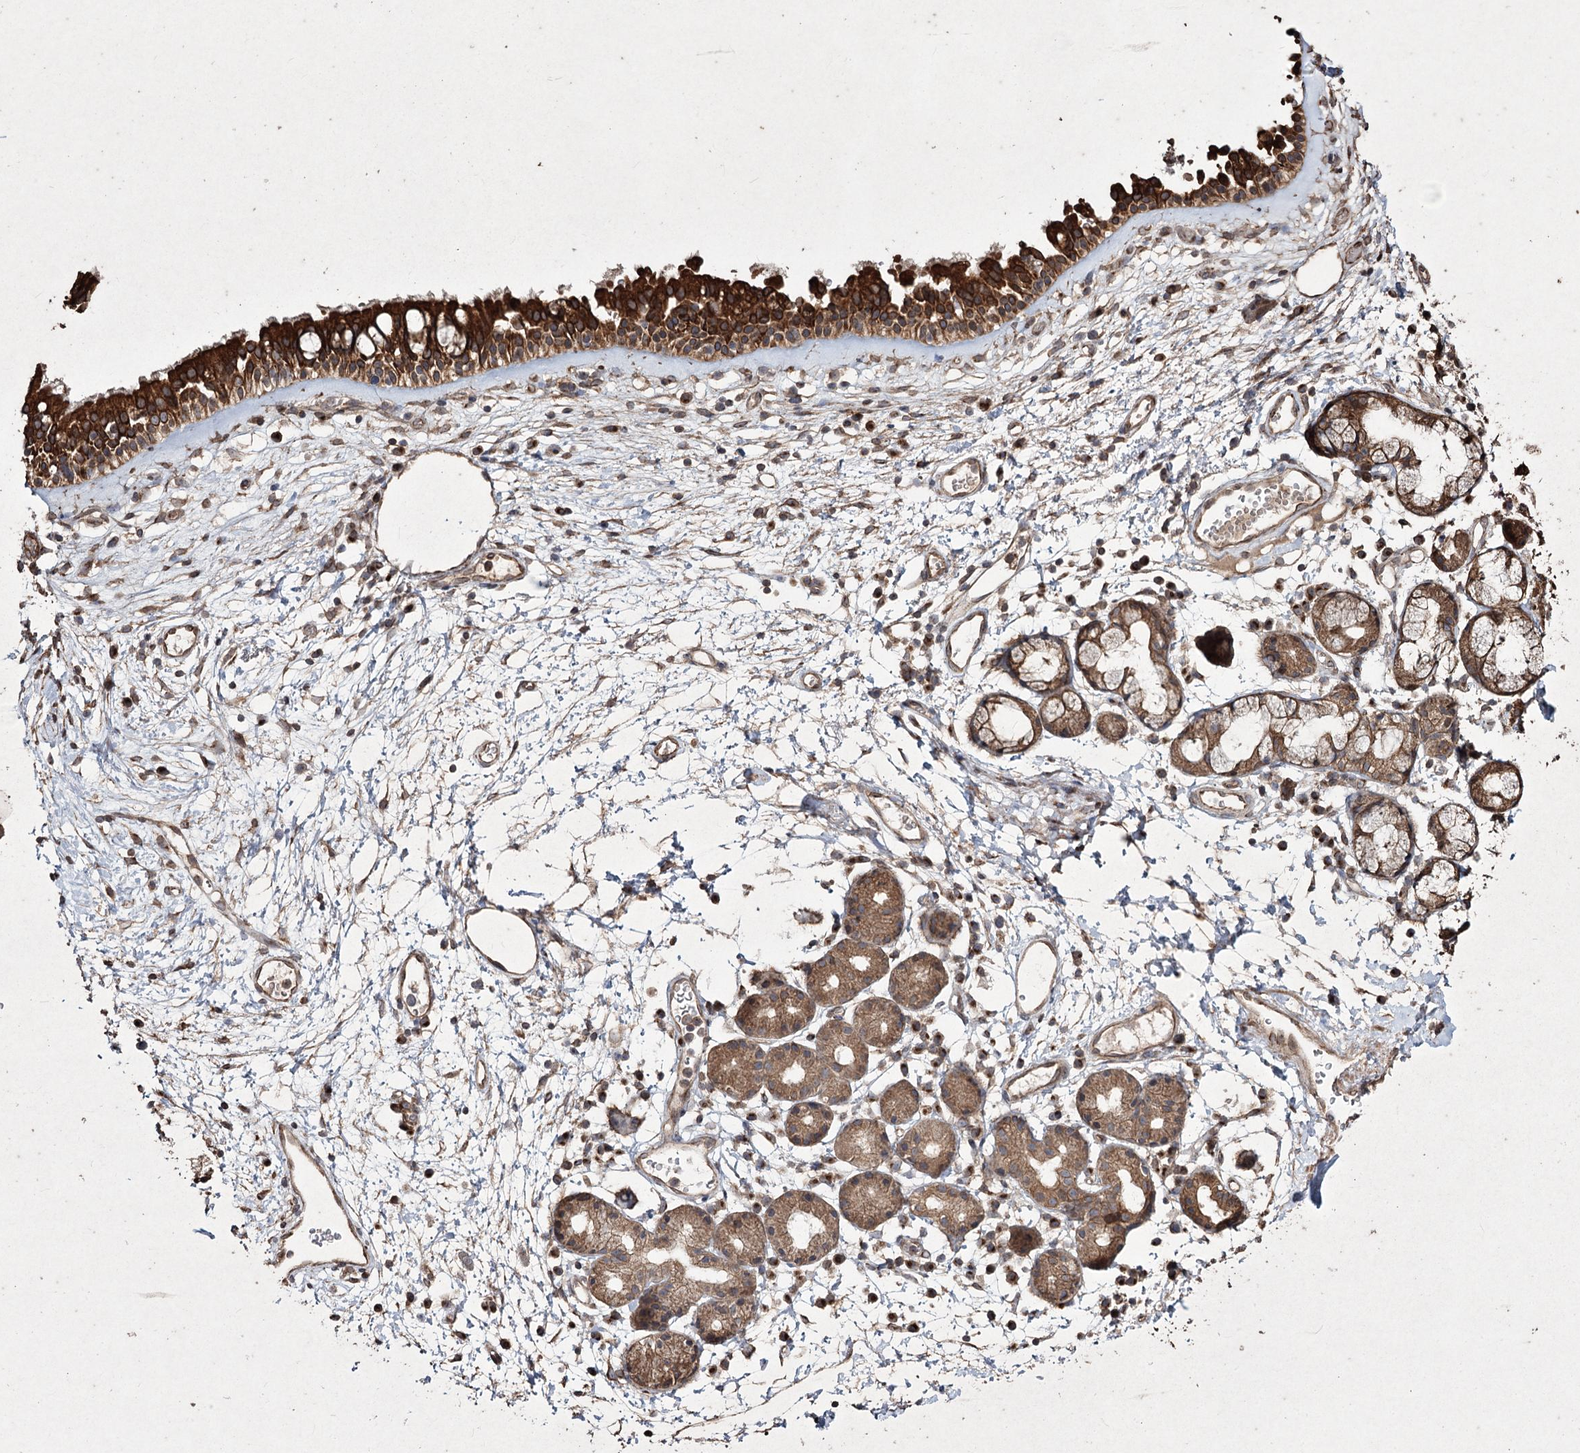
{"staining": {"intensity": "strong", "quantity": ">75%", "location": "cytoplasmic/membranous"}, "tissue": "nasopharynx", "cell_type": "Respiratory epithelial cells", "image_type": "normal", "snomed": [{"axis": "morphology", "description": "Normal tissue, NOS"}, {"axis": "morphology", "description": "Inflammation, NOS"}, {"axis": "topography", "description": "Nasopharynx"}], "caption": "Immunohistochemical staining of unremarkable nasopharynx reveals strong cytoplasmic/membranous protein expression in approximately >75% of respiratory epithelial cells.", "gene": "PRC1", "patient": {"sex": "male", "age": 70}}